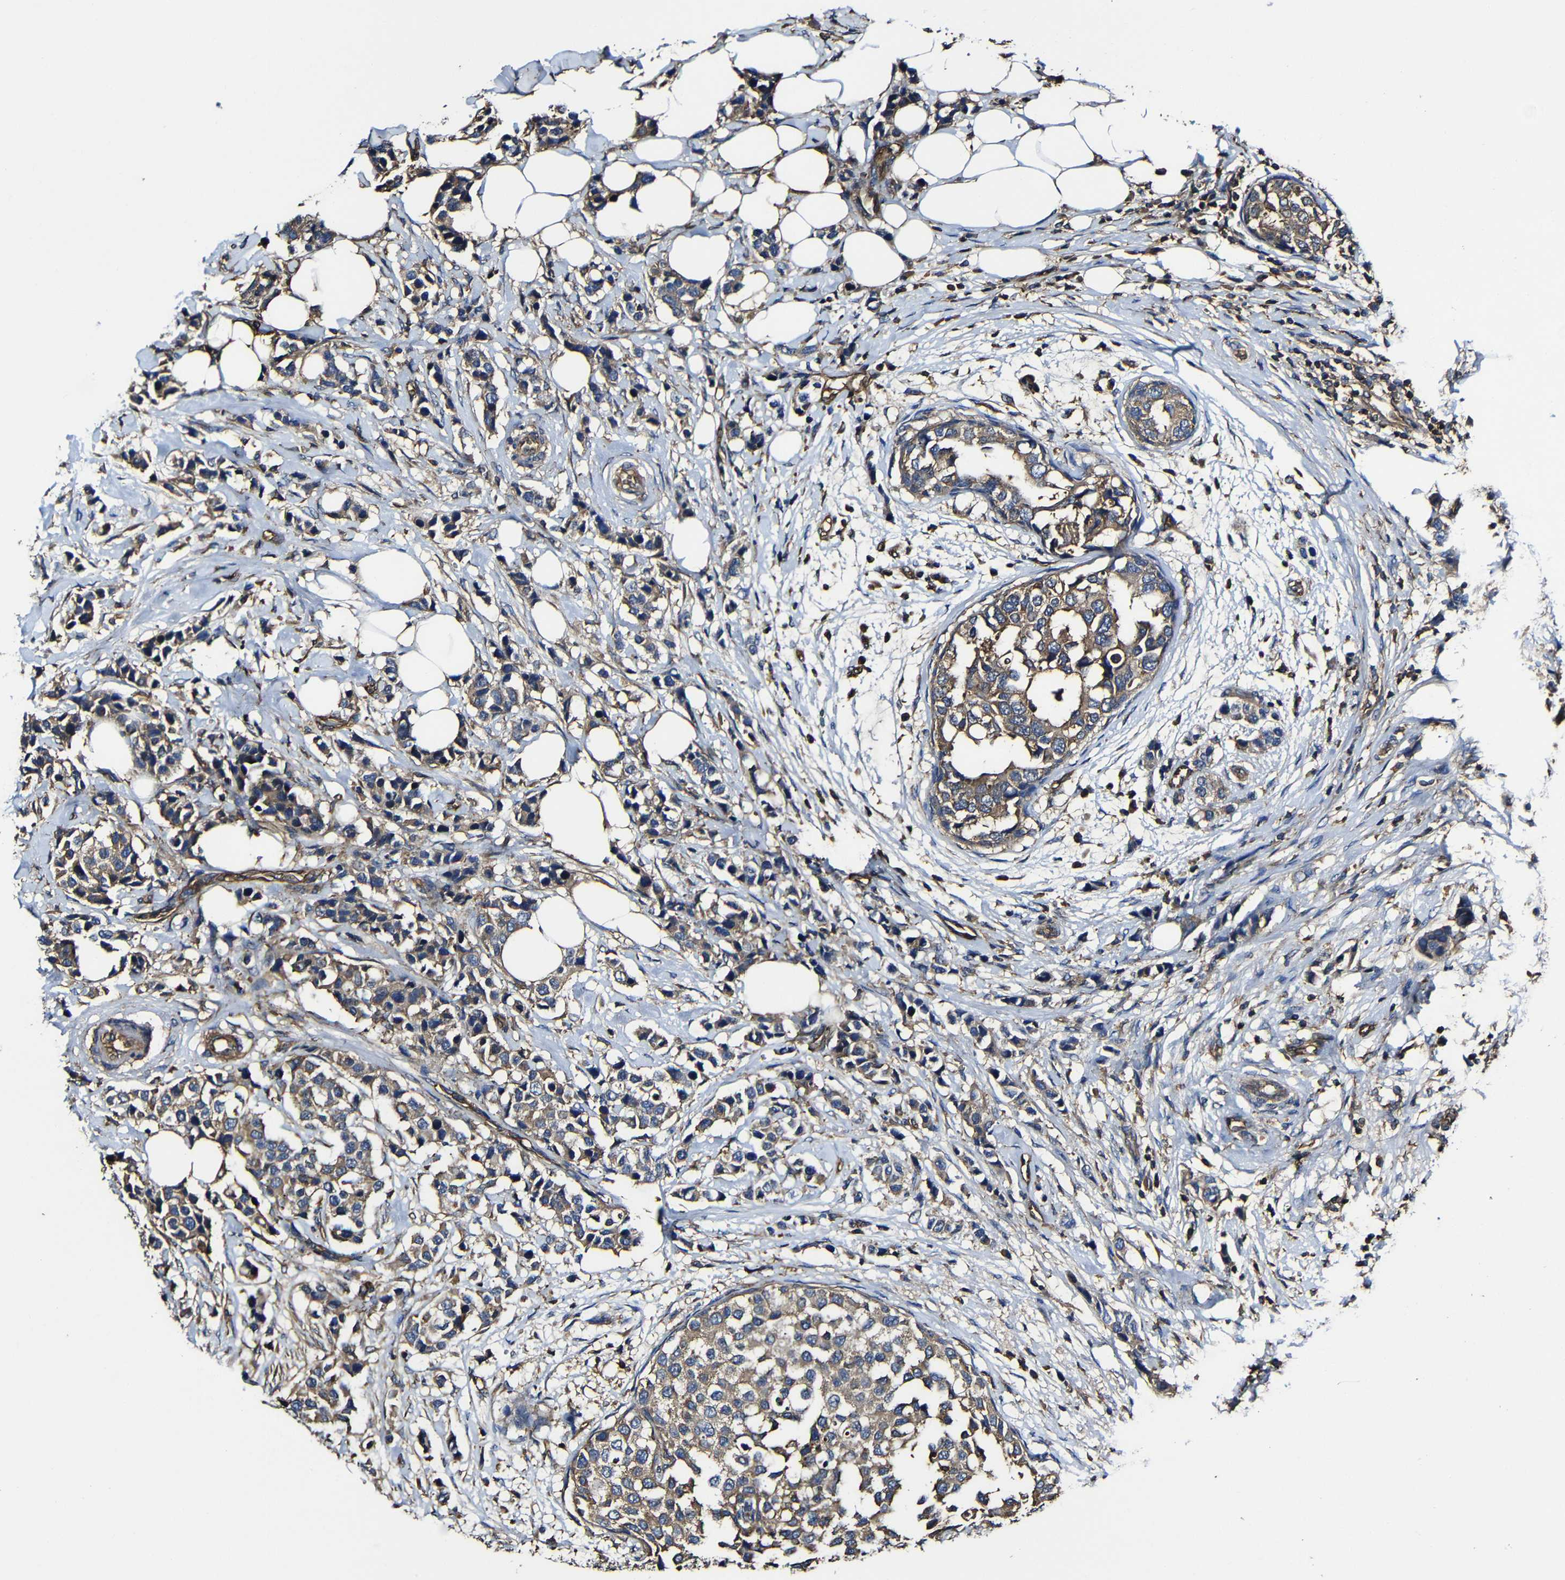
{"staining": {"intensity": "weak", "quantity": ">75%", "location": "cytoplasmic/membranous"}, "tissue": "breast cancer", "cell_type": "Tumor cells", "image_type": "cancer", "snomed": [{"axis": "morphology", "description": "Normal tissue, NOS"}, {"axis": "morphology", "description": "Duct carcinoma"}, {"axis": "topography", "description": "Breast"}], "caption": "High-power microscopy captured an IHC image of breast cancer (intraductal carcinoma), revealing weak cytoplasmic/membranous staining in approximately >75% of tumor cells.", "gene": "MSN", "patient": {"sex": "female", "age": 50}}